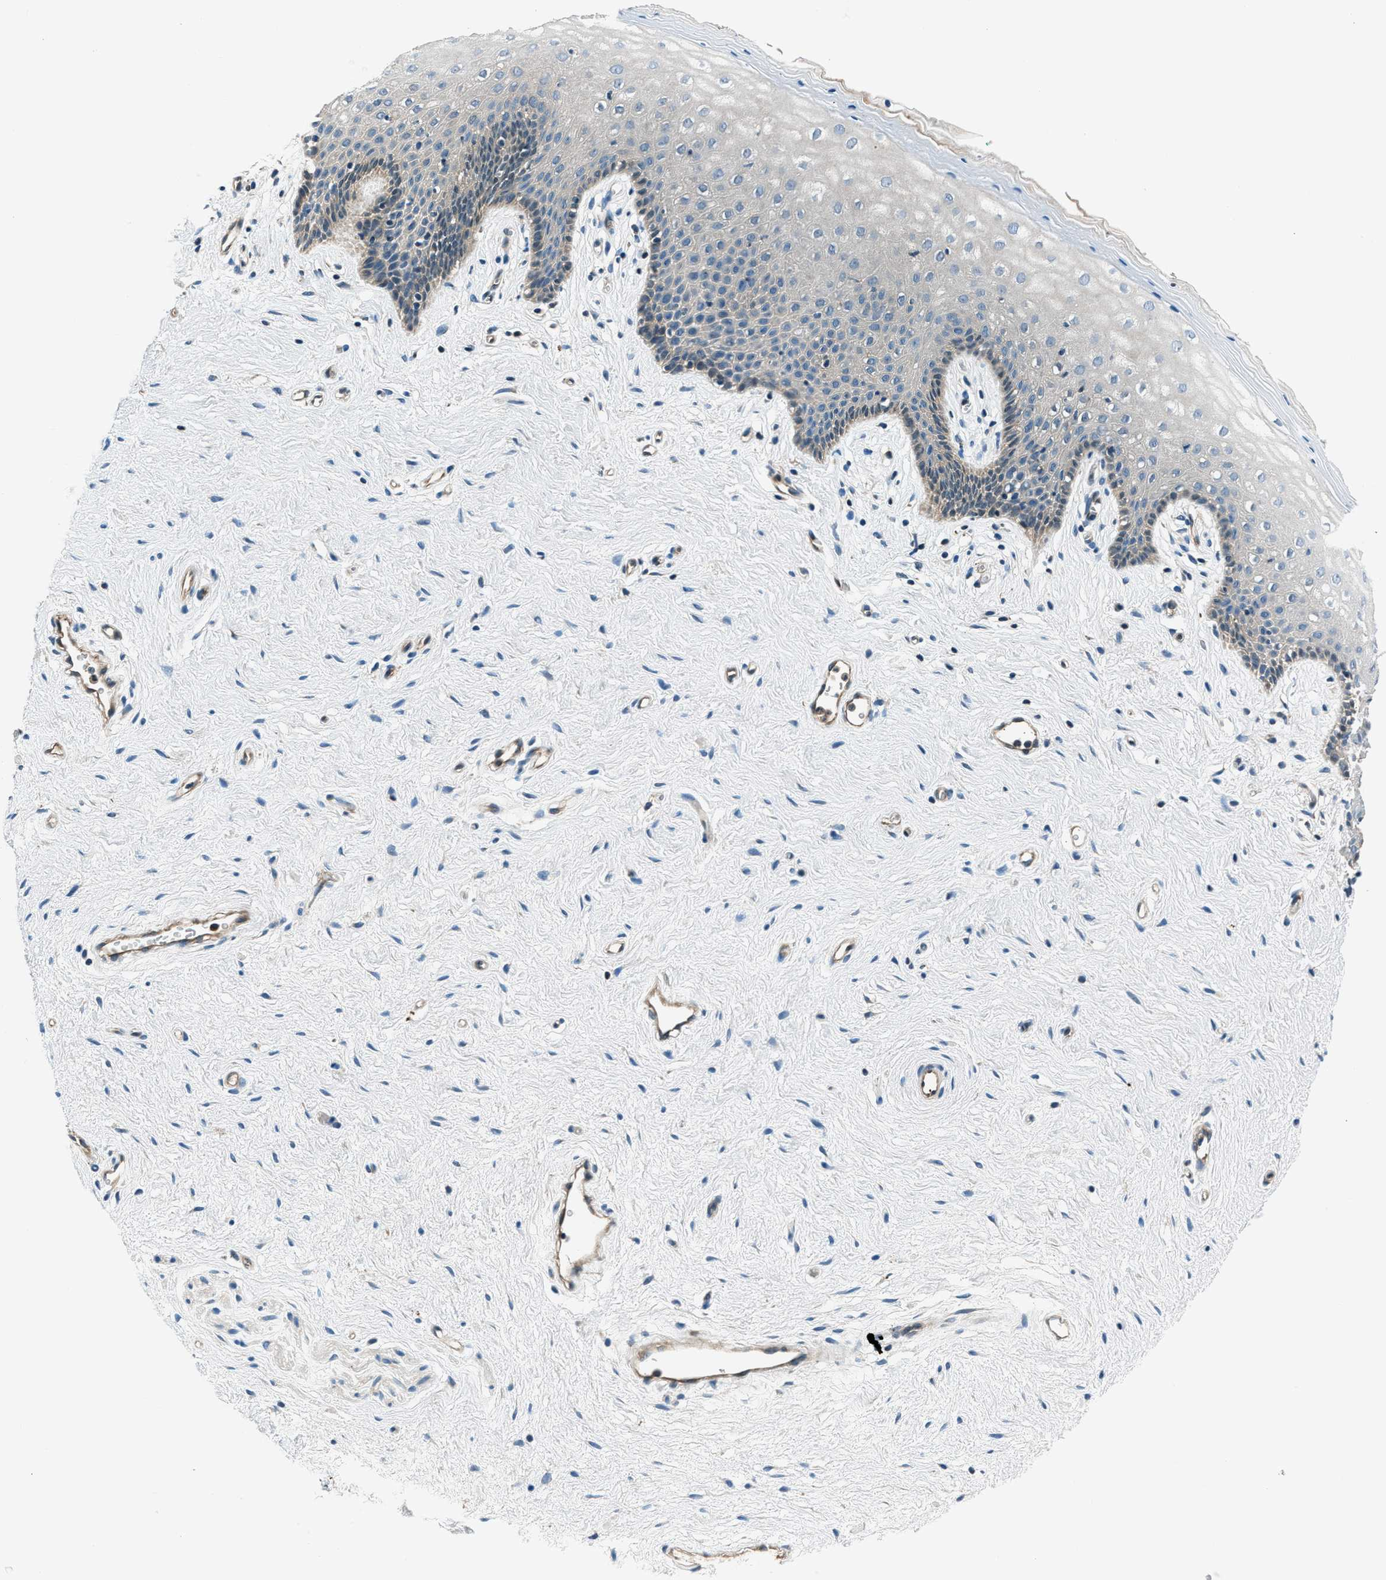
{"staining": {"intensity": "weak", "quantity": "<25%", "location": "cytoplasmic/membranous"}, "tissue": "vagina", "cell_type": "Squamous epithelial cells", "image_type": "normal", "snomed": [{"axis": "morphology", "description": "Normal tissue, NOS"}, {"axis": "topography", "description": "Vagina"}], "caption": "IHC micrograph of benign vagina: human vagina stained with DAB demonstrates no significant protein expression in squamous epithelial cells.", "gene": "SLC19A2", "patient": {"sex": "female", "age": 44}}